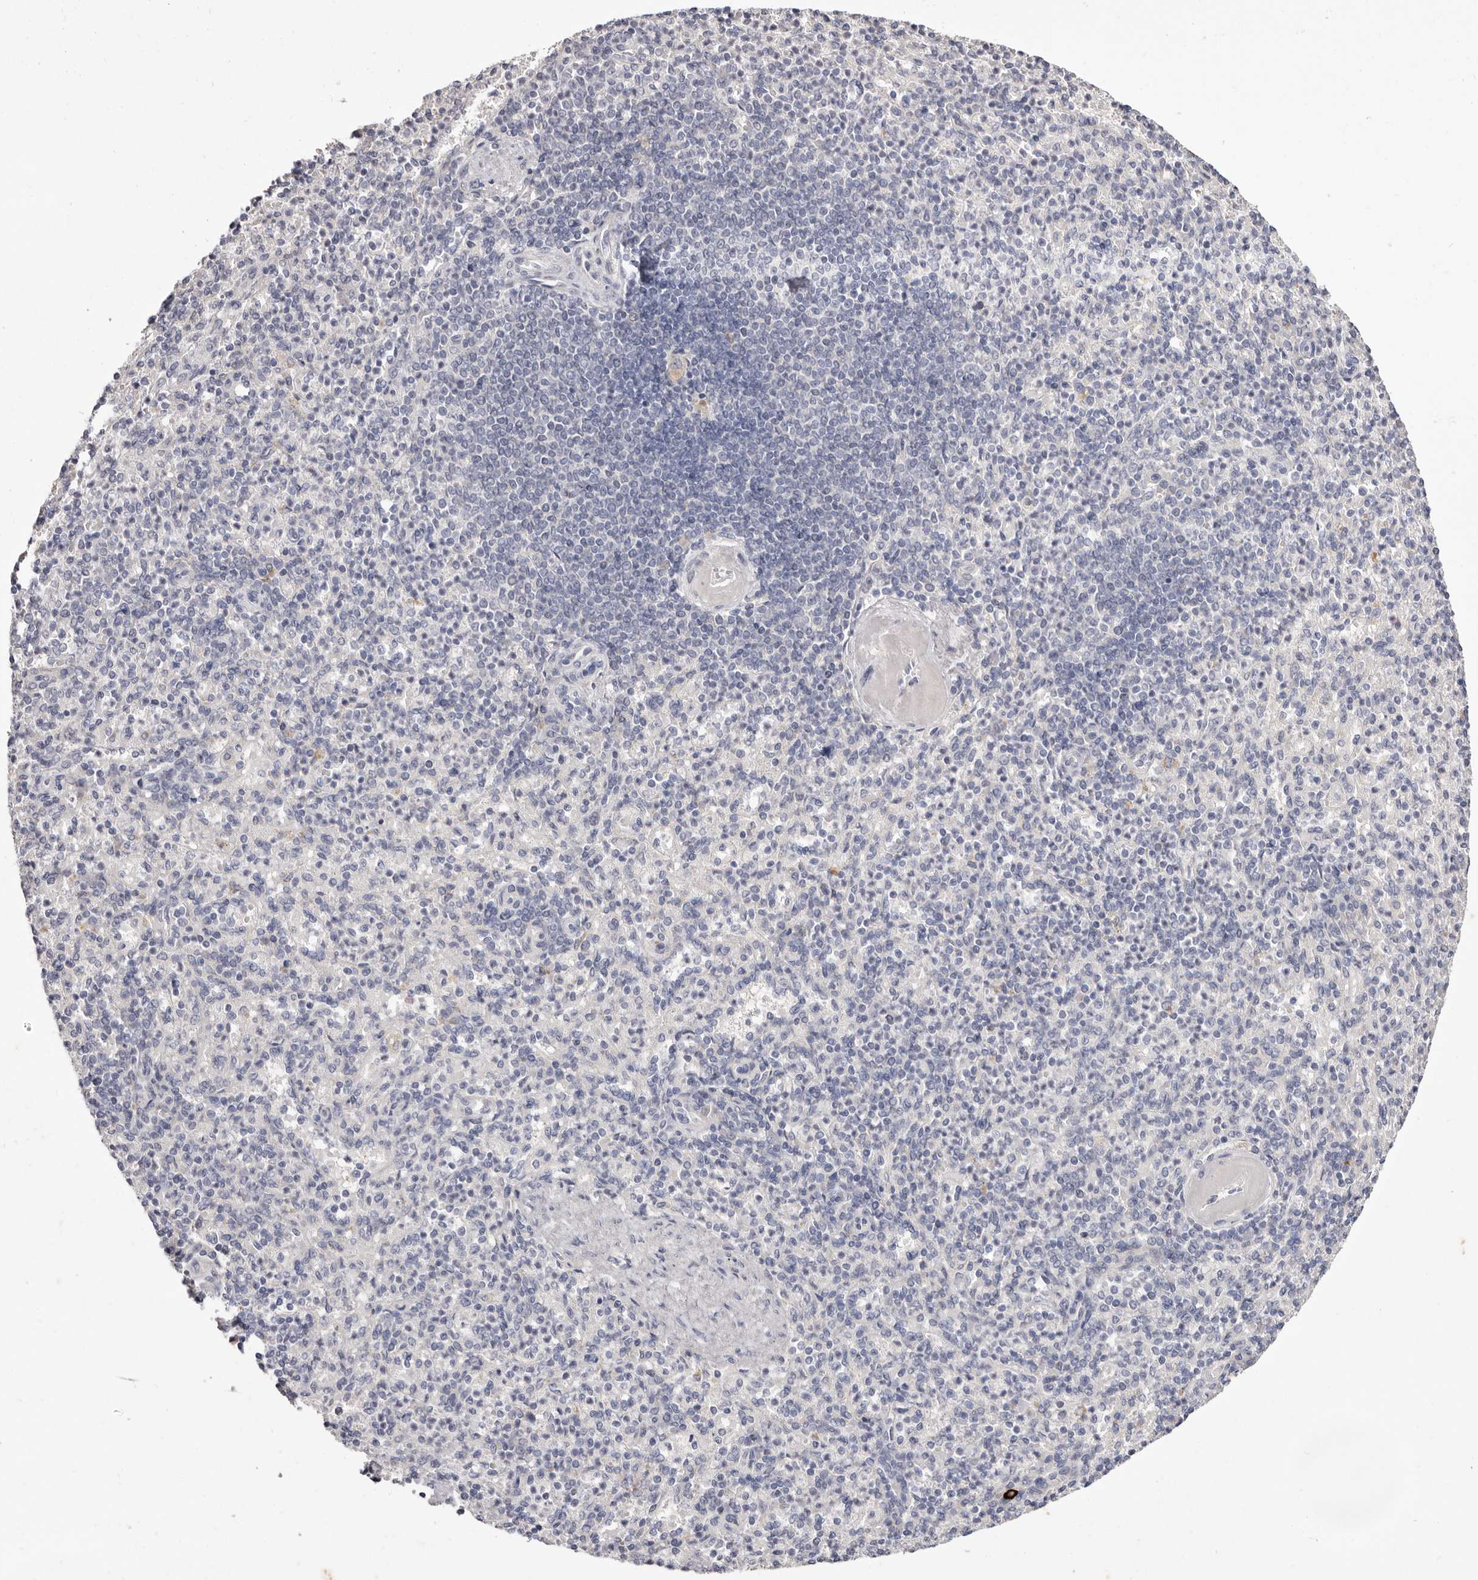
{"staining": {"intensity": "negative", "quantity": "none", "location": "none"}, "tissue": "spleen", "cell_type": "Cells in red pulp", "image_type": "normal", "snomed": [{"axis": "morphology", "description": "Normal tissue, NOS"}, {"axis": "topography", "description": "Spleen"}], "caption": "The photomicrograph demonstrates no significant staining in cells in red pulp of spleen. (Stains: DAB IHC with hematoxylin counter stain, Microscopy: brightfield microscopy at high magnification).", "gene": "STK16", "patient": {"sex": "female", "age": 74}}